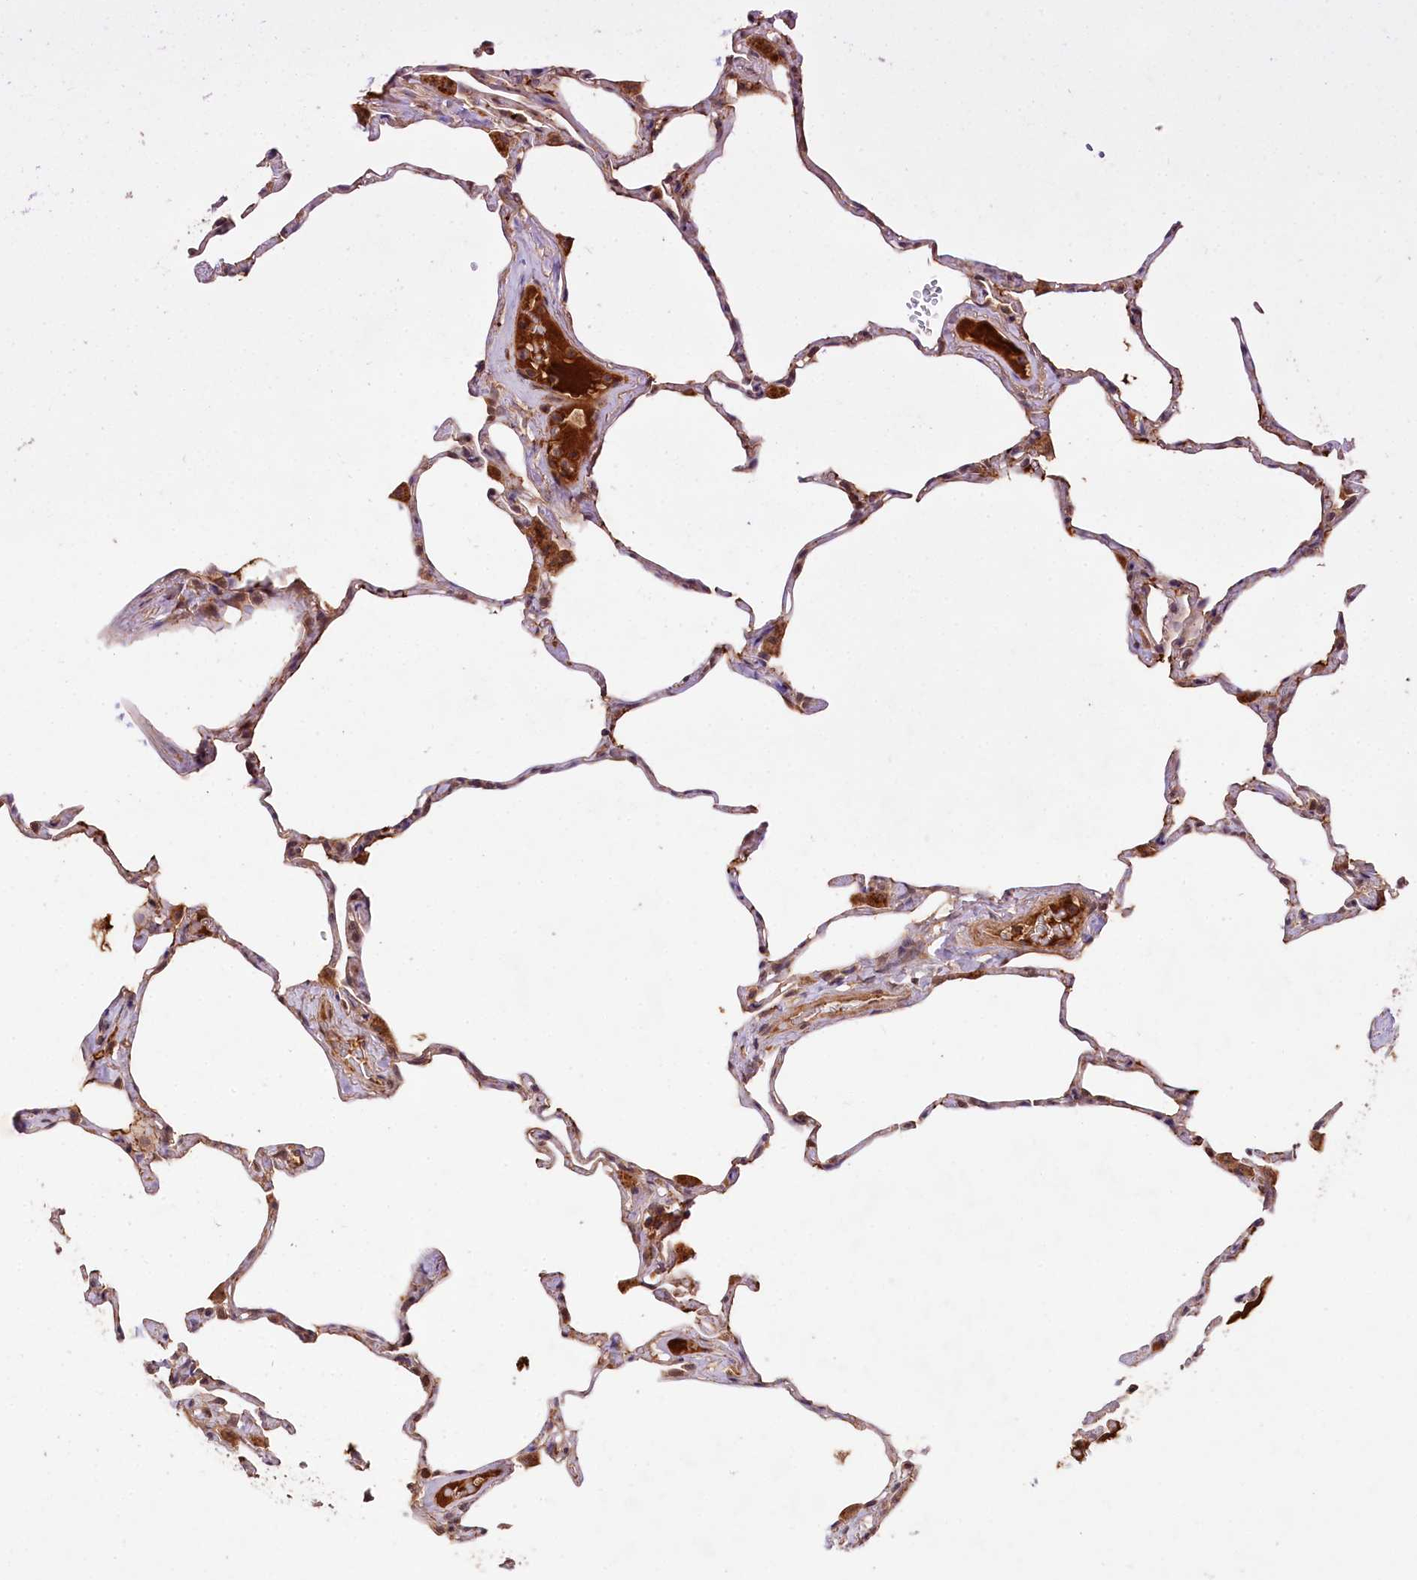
{"staining": {"intensity": "moderate", "quantity": "25%-75%", "location": "cytoplasmic/membranous"}, "tissue": "lung", "cell_type": "Alveolar cells", "image_type": "normal", "snomed": [{"axis": "morphology", "description": "Normal tissue, NOS"}, {"axis": "topography", "description": "Lung"}], "caption": "Immunohistochemical staining of benign human lung displays medium levels of moderate cytoplasmic/membranous staining in approximately 25%-75% of alveolar cells.", "gene": "MCF2L2", "patient": {"sex": "male", "age": 65}}